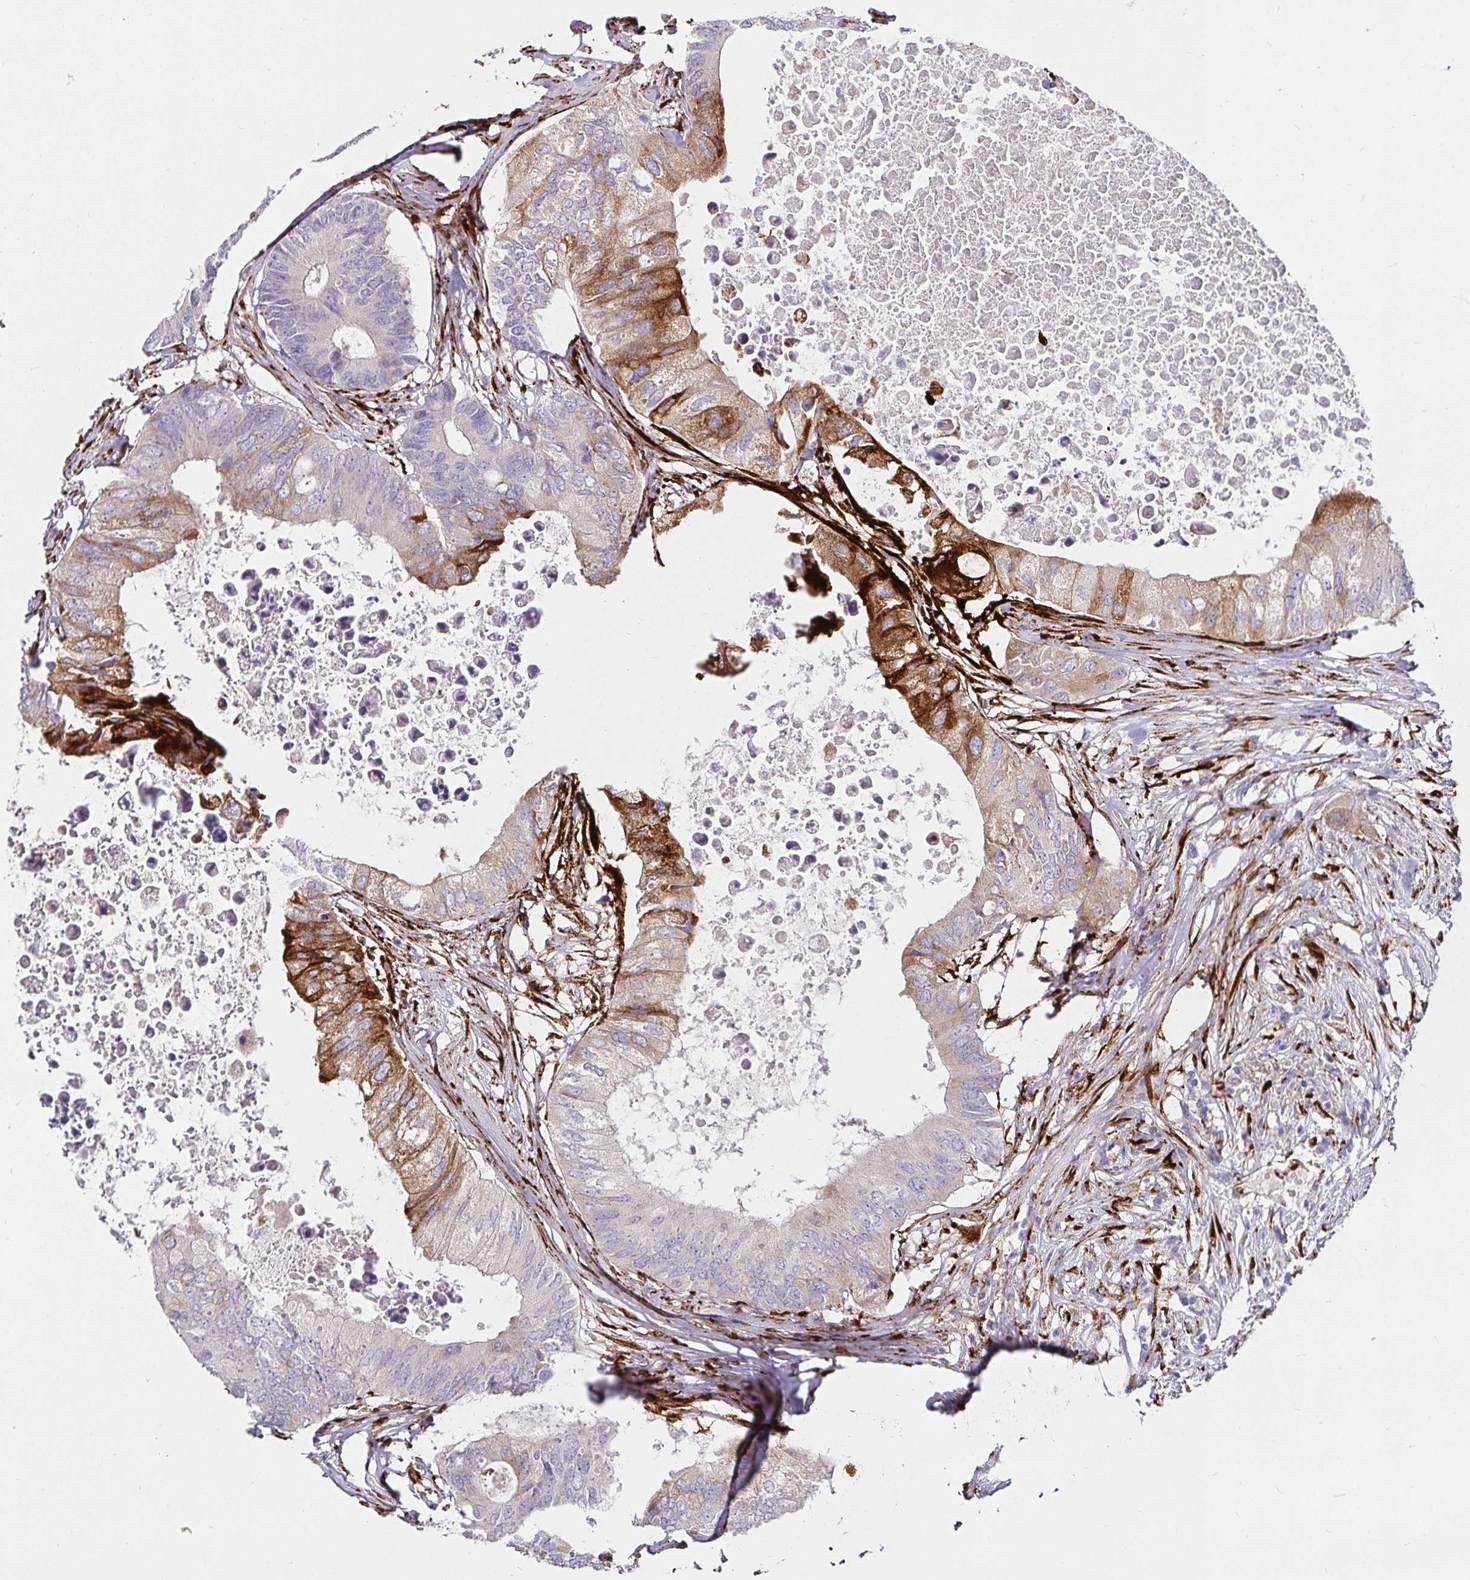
{"staining": {"intensity": "moderate", "quantity": "25%-75%", "location": "cytoplasmic/membranous"}, "tissue": "colorectal cancer", "cell_type": "Tumor cells", "image_type": "cancer", "snomed": [{"axis": "morphology", "description": "Adenocarcinoma, NOS"}, {"axis": "topography", "description": "Colon"}], "caption": "Protein staining by IHC displays moderate cytoplasmic/membranous positivity in about 25%-75% of tumor cells in adenocarcinoma (colorectal).", "gene": "P4HA2", "patient": {"sex": "male", "age": 71}}